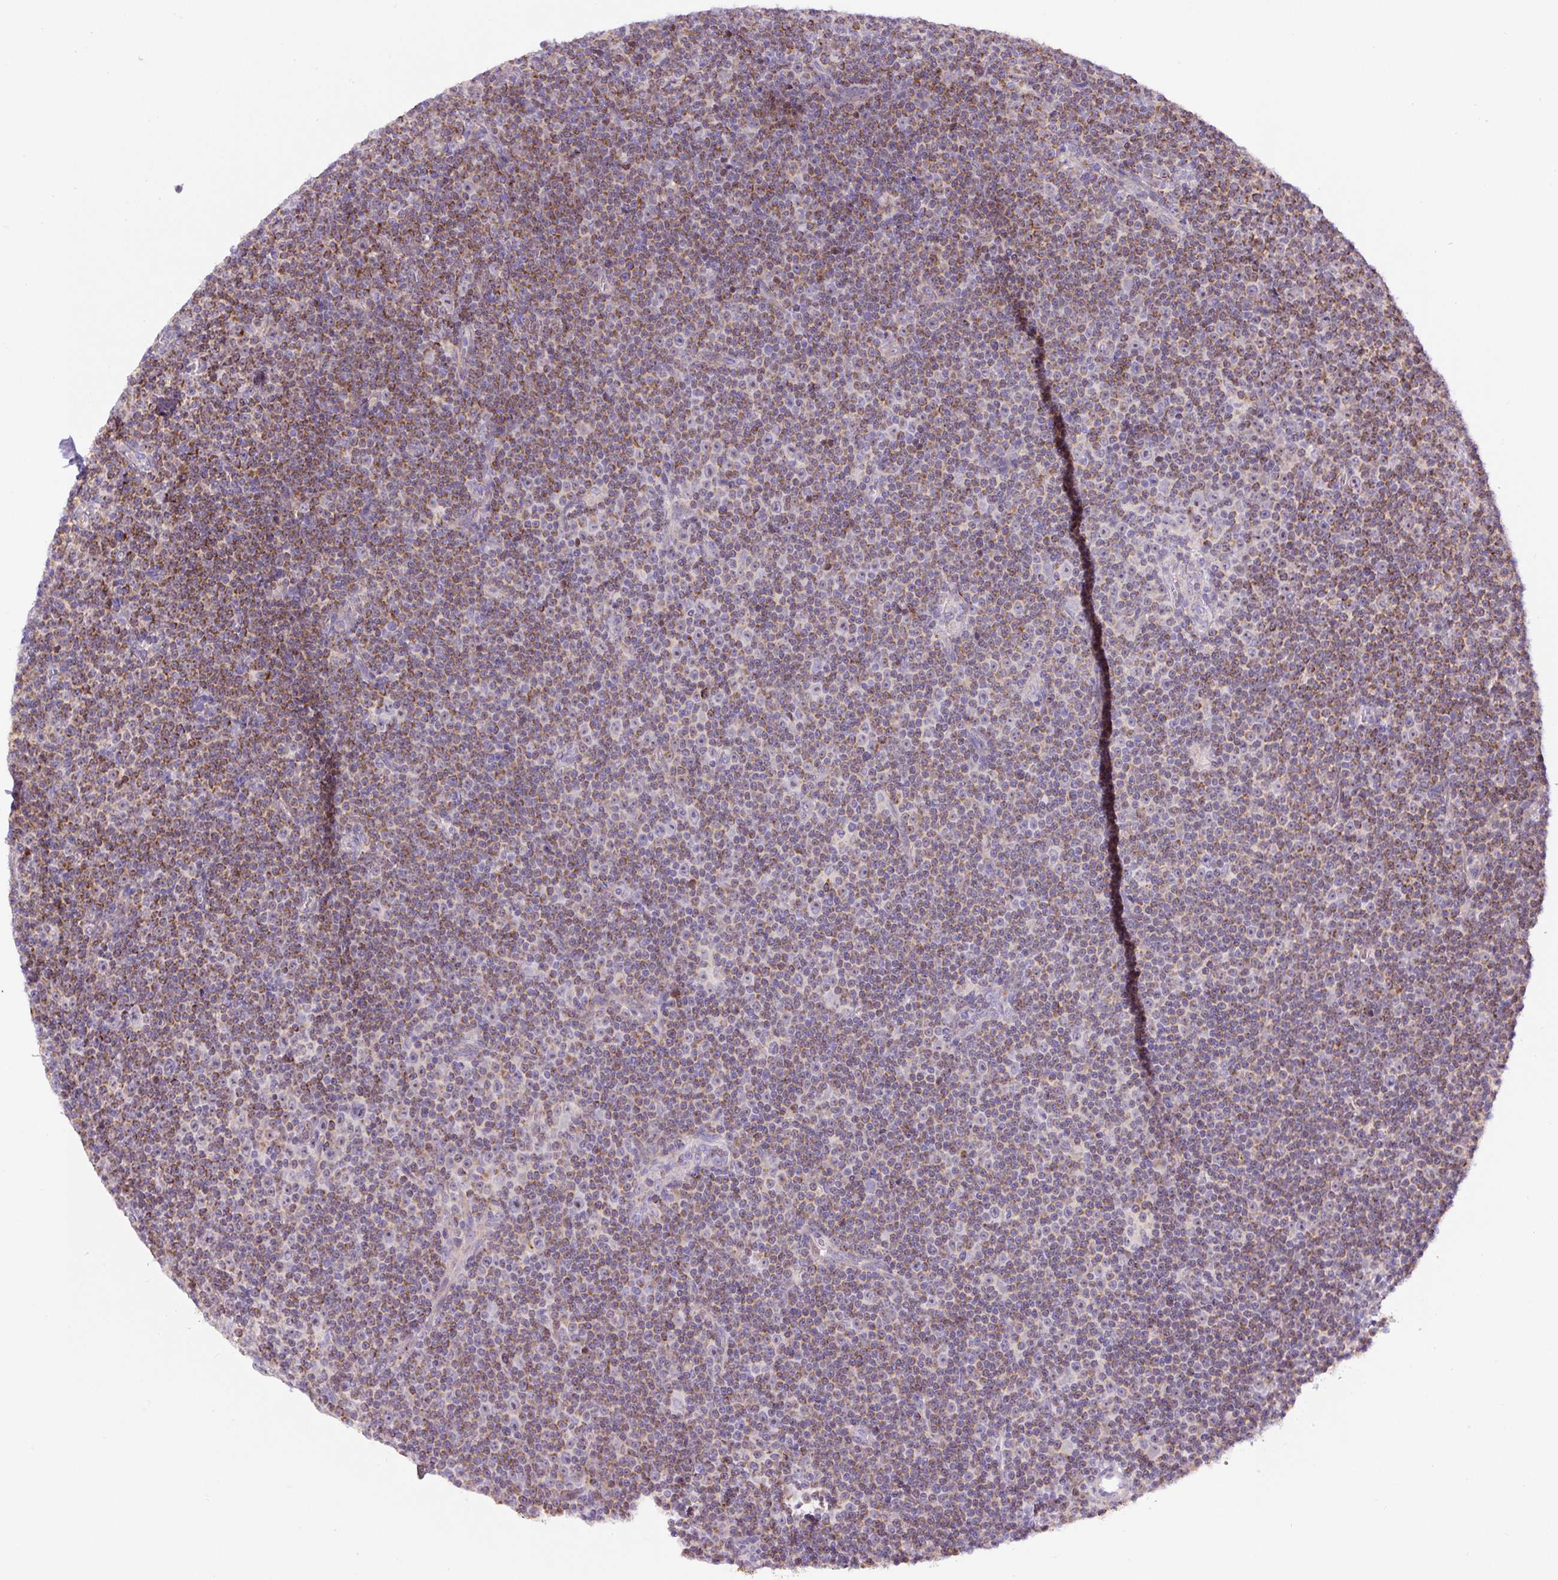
{"staining": {"intensity": "moderate", "quantity": ">75%", "location": "cytoplasmic/membranous"}, "tissue": "lymphoma", "cell_type": "Tumor cells", "image_type": "cancer", "snomed": [{"axis": "morphology", "description": "Malignant lymphoma, non-Hodgkin's type, Low grade"}, {"axis": "topography", "description": "Lymph node"}], "caption": "This is an image of immunohistochemistry (IHC) staining of lymphoma, which shows moderate staining in the cytoplasmic/membranous of tumor cells.", "gene": "ZNF596", "patient": {"sex": "female", "age": 67}}